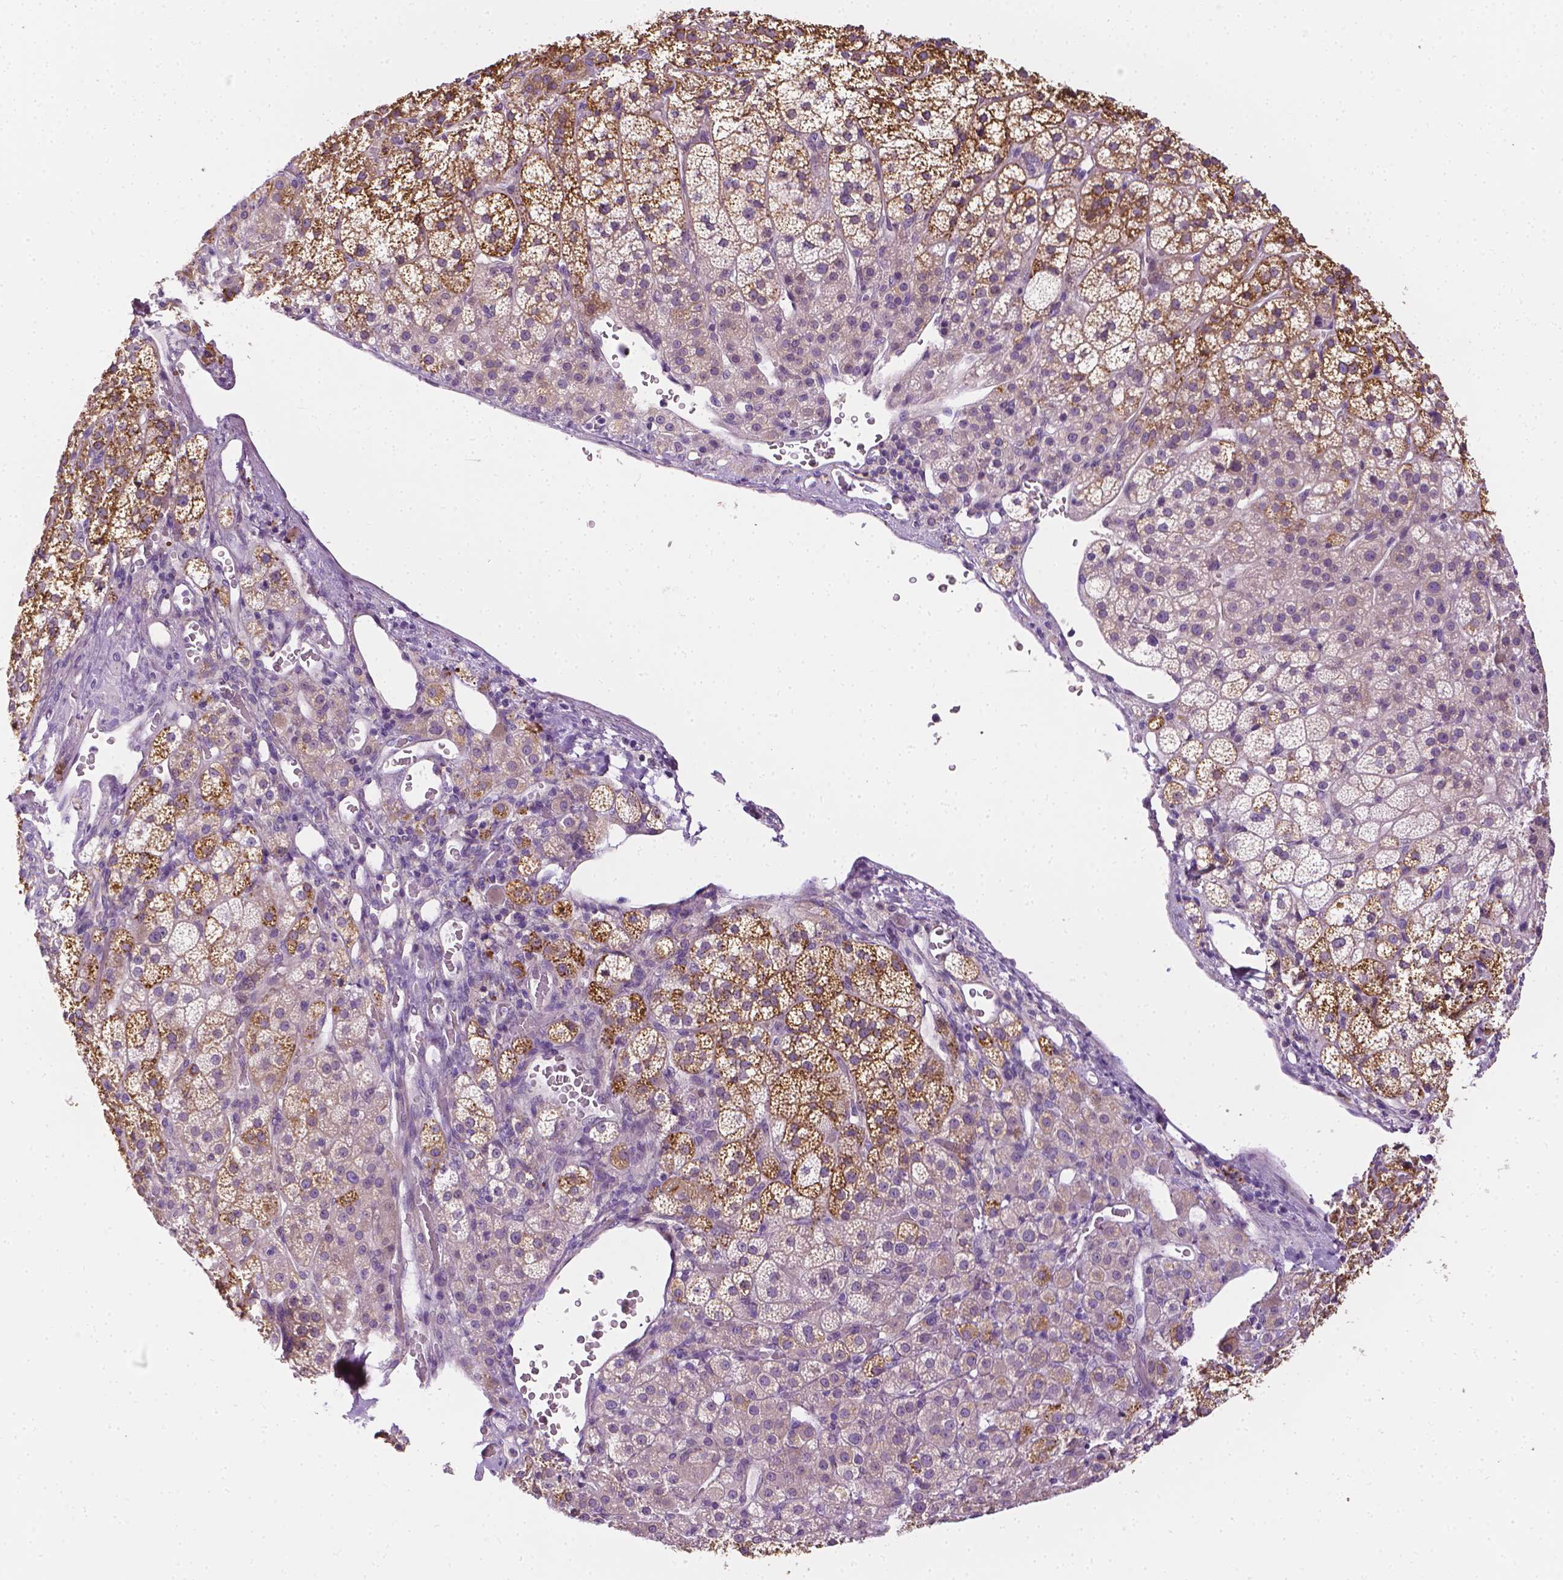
{"staining": {"intensity": "moderate", "quantity": "25%-75%", "location": "cytoplasmic/membranous"}, "tissue": "adrenal gland", "cell_type": "Glandular cells", "image_type": "normal", "snomed": [{"axis": "morphology", "description": "Normal tissue, NOS"}, {"axis": "topography", "description": "Adrenal gland"}], "caption": "The histopathology image displays staining of benign adrenal gland, revealing moderate cytoplasmic/membranous protein expression (brown color) within glandular cells.", "gene": "MCOLN3", "patient": {"sex": "female", "age": 60}}